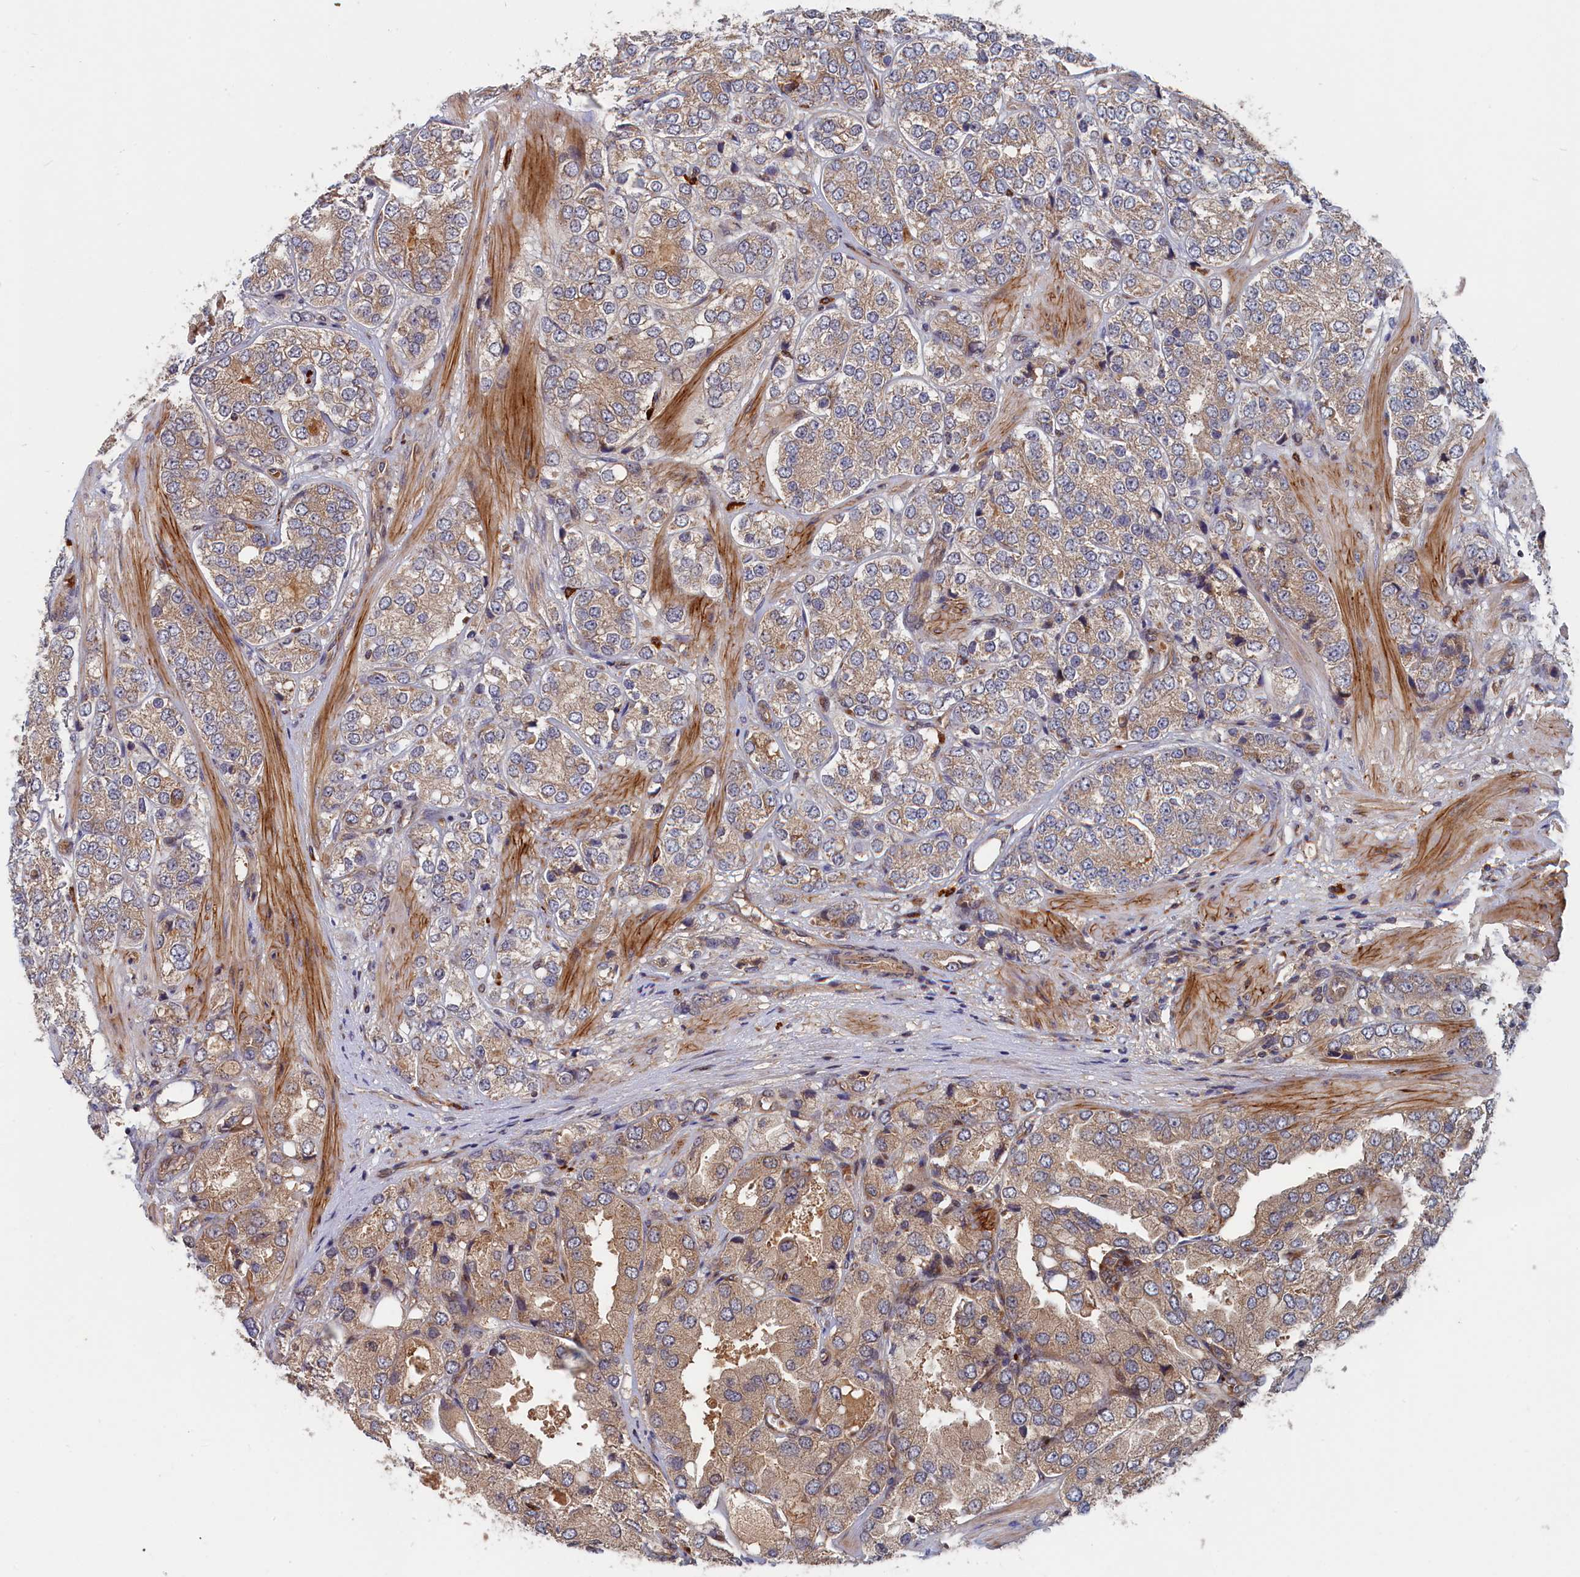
{"staining": {"intensity": "weak", "quantity": "25%-75%", "location": "cytoplasmic/membranous"}, "tissue": "prostate cancer", "cell_type": "Tumor cells", "image_type": "cancer", "snomed": [{"axis": "morphology", "description": "Adenocarcinoma, High grade"}, {"axis": "topography", "description": "Prostate"}], "caption": "Immunohistochemical staining of prostate adenocarcinoma (high-grade) demonstrates low levels of weak cytoplasmic/membranous protein expression in approximately 25%-75% of tumor cells.", "gene": "TRAPPC2L", "patient": {"sex": "male", "age": 50}}